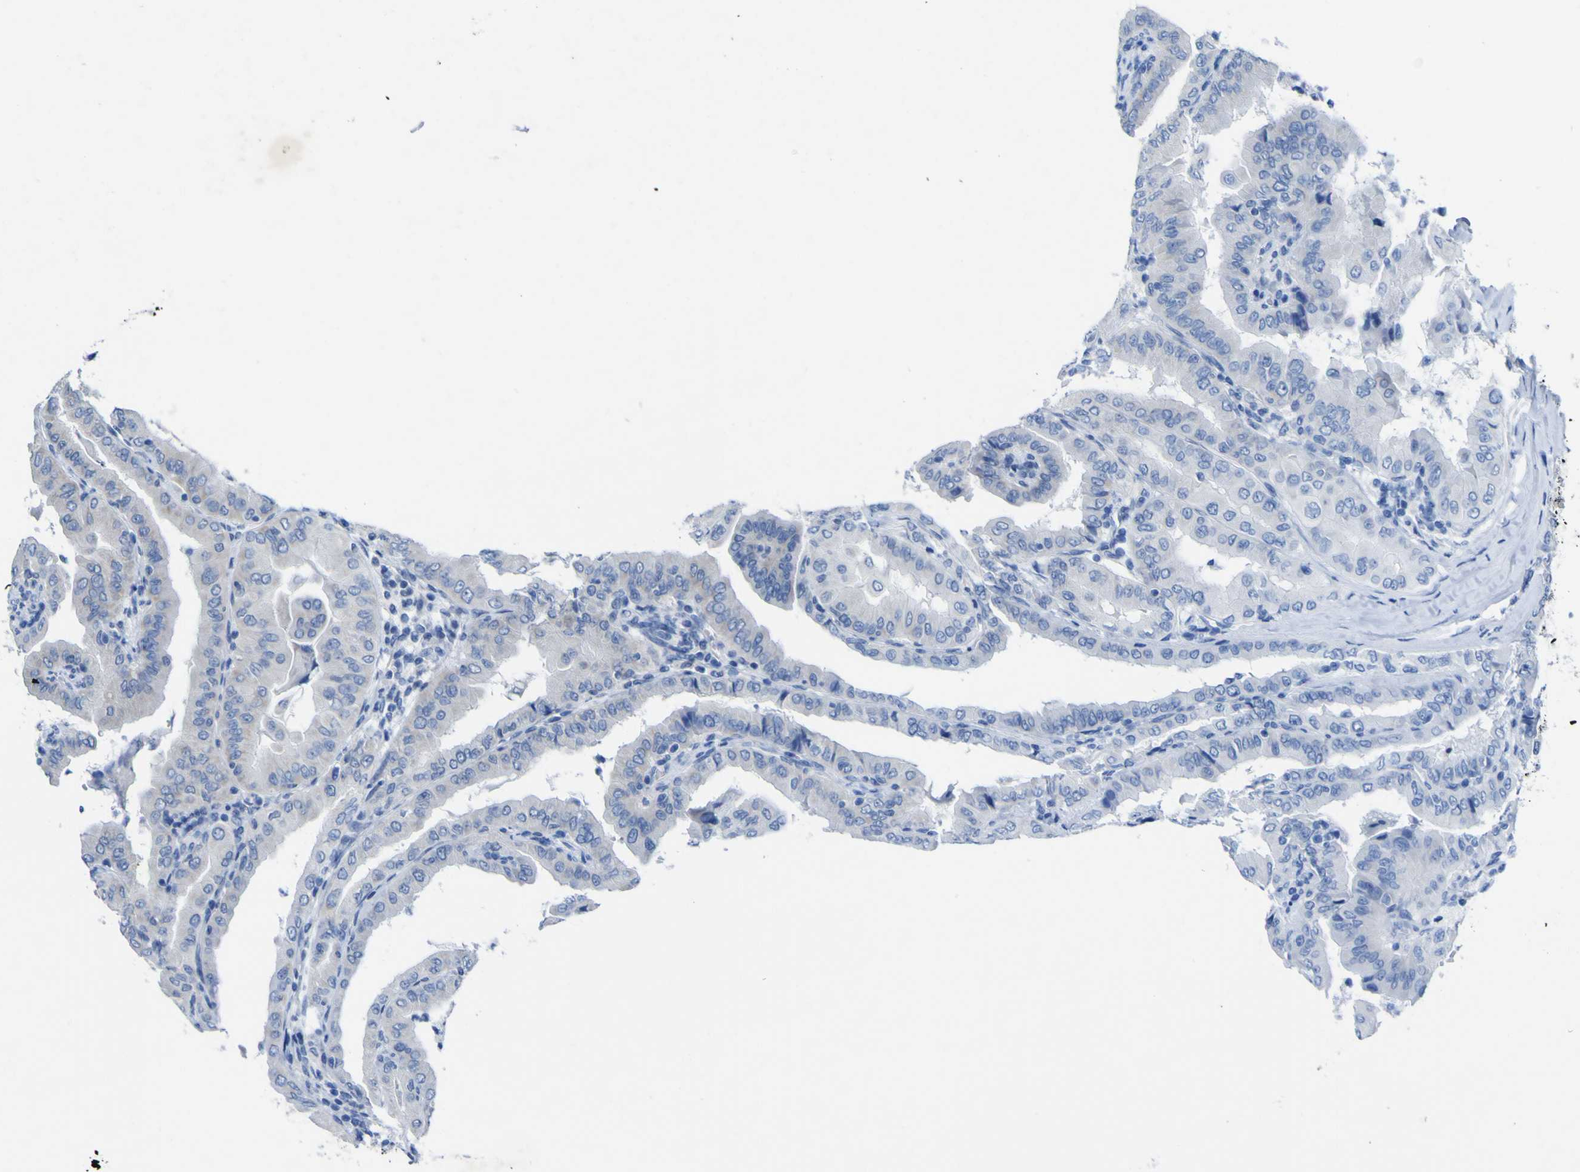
{"staining": {"intensity": "weak", "quantity": "<25%", "location": "cytoplasmic/membranous"}, "tissue": "thyroid cancer", "cell_type": "Tumor cells", "image_type": "cancer", "snomed": [{"axis": "morphology", "description": "Papillary adenocarcinoma, NOS"}, {"axis": "topography", "description": "Thyroid gland"}], "caption": "High power microscopy image of an immunohistochemistry (IHC) histopathology image of thyroid papillary adenocarcinoma, revealing no significant expression in tumor cells. Brightfield microscopy of immunohistochemistry stained with DAB (3,3'-diaminobenzidine) (brown) and hematoxylin (blue), captured at high magnification.", "gene": "NAV1", "patient": {"sex": "male", "age": 33}}